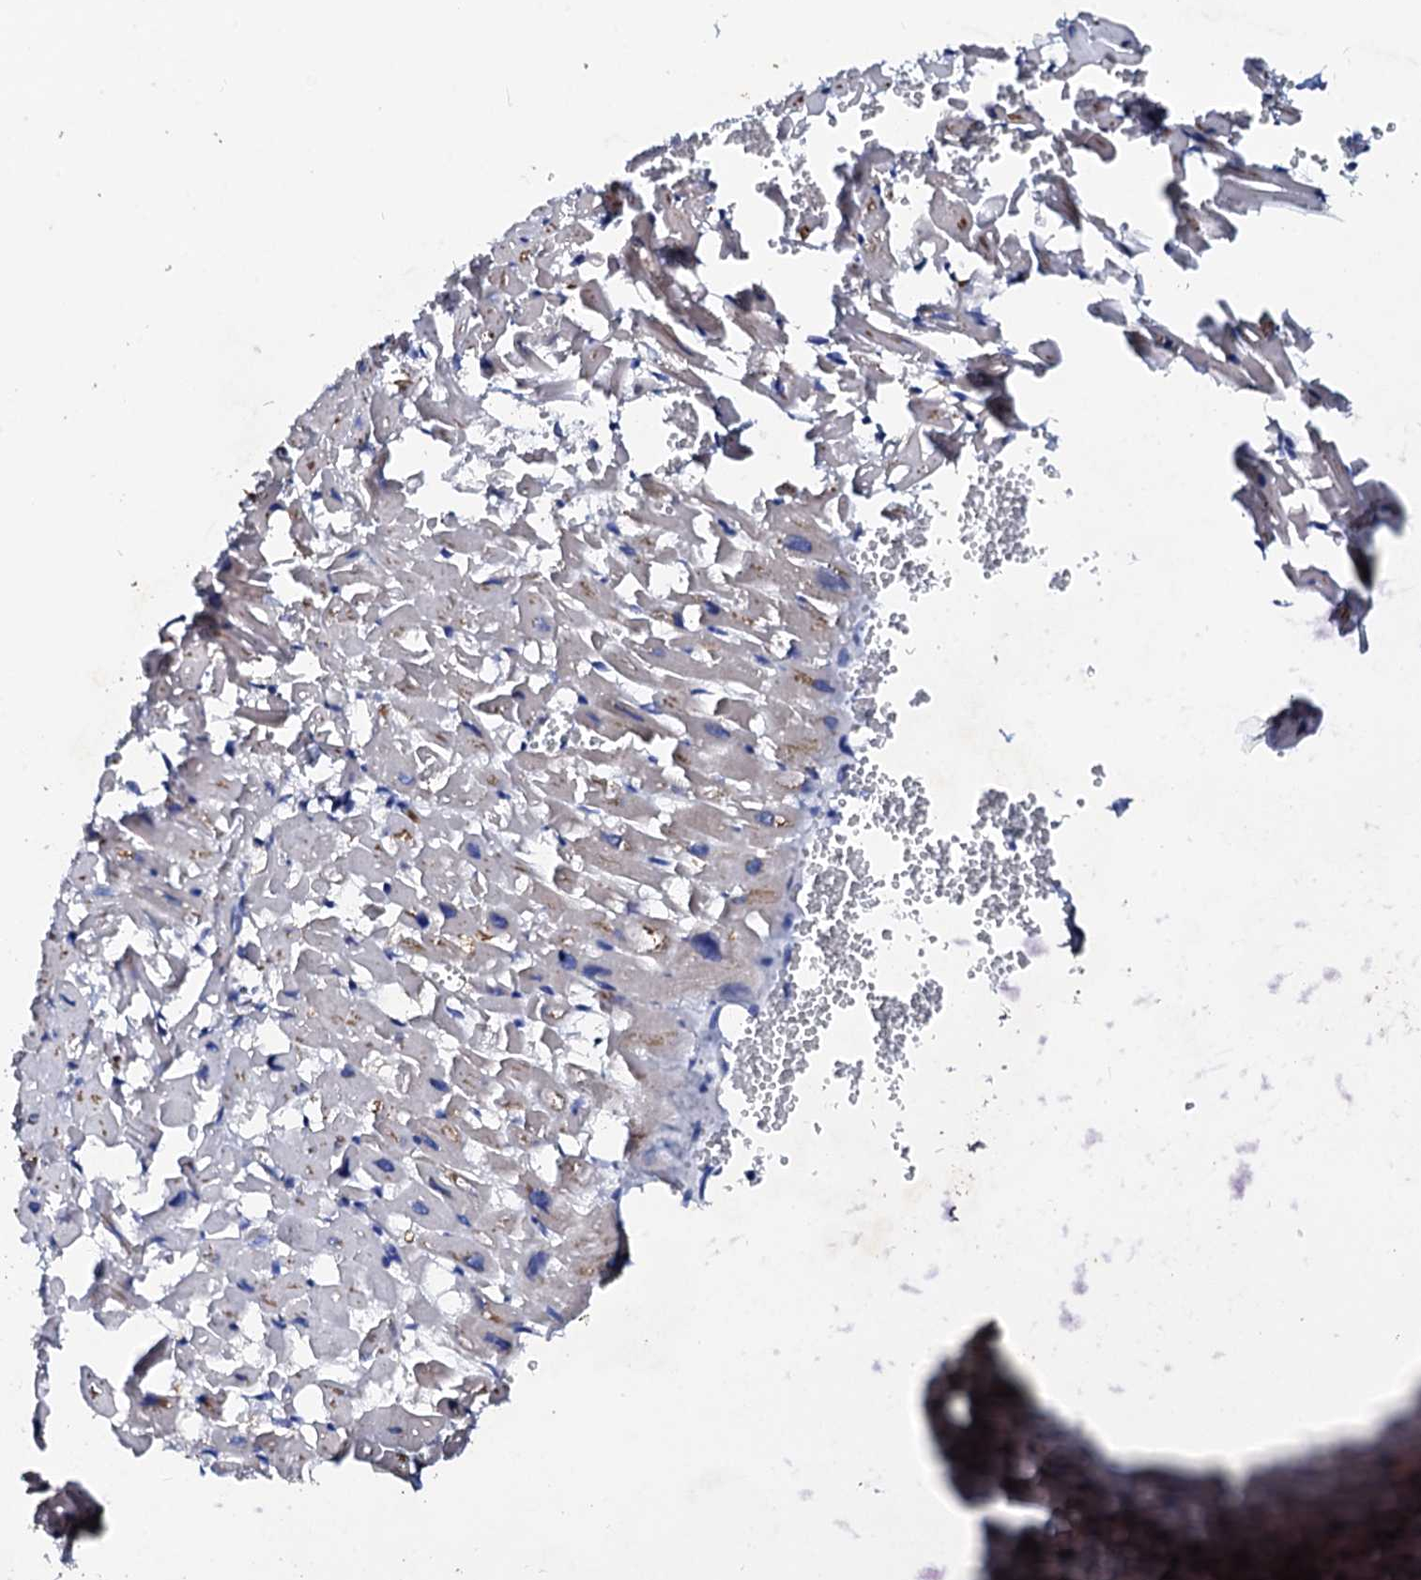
{"staining": {"intensity": "negative", "quantity": "none", "location": "none"}, "tissue": "heart muscle", "cell_type": "Cardiomyocytes", "image_type": "normal", "snomed": [{"axis": "morphology", "description": "Normal tissue, NOS"}, {"axis": "topography", "description": "Heart"}], "caption": "Protein analysis of normal heart muscle displays no significant positivity in cardiomyocytes. (Immunohistochemistry (ihc), brightfield microscopy, high magnification).", "gene": "GLB1L3", "patient": {"sex": "female", "age": 64}}